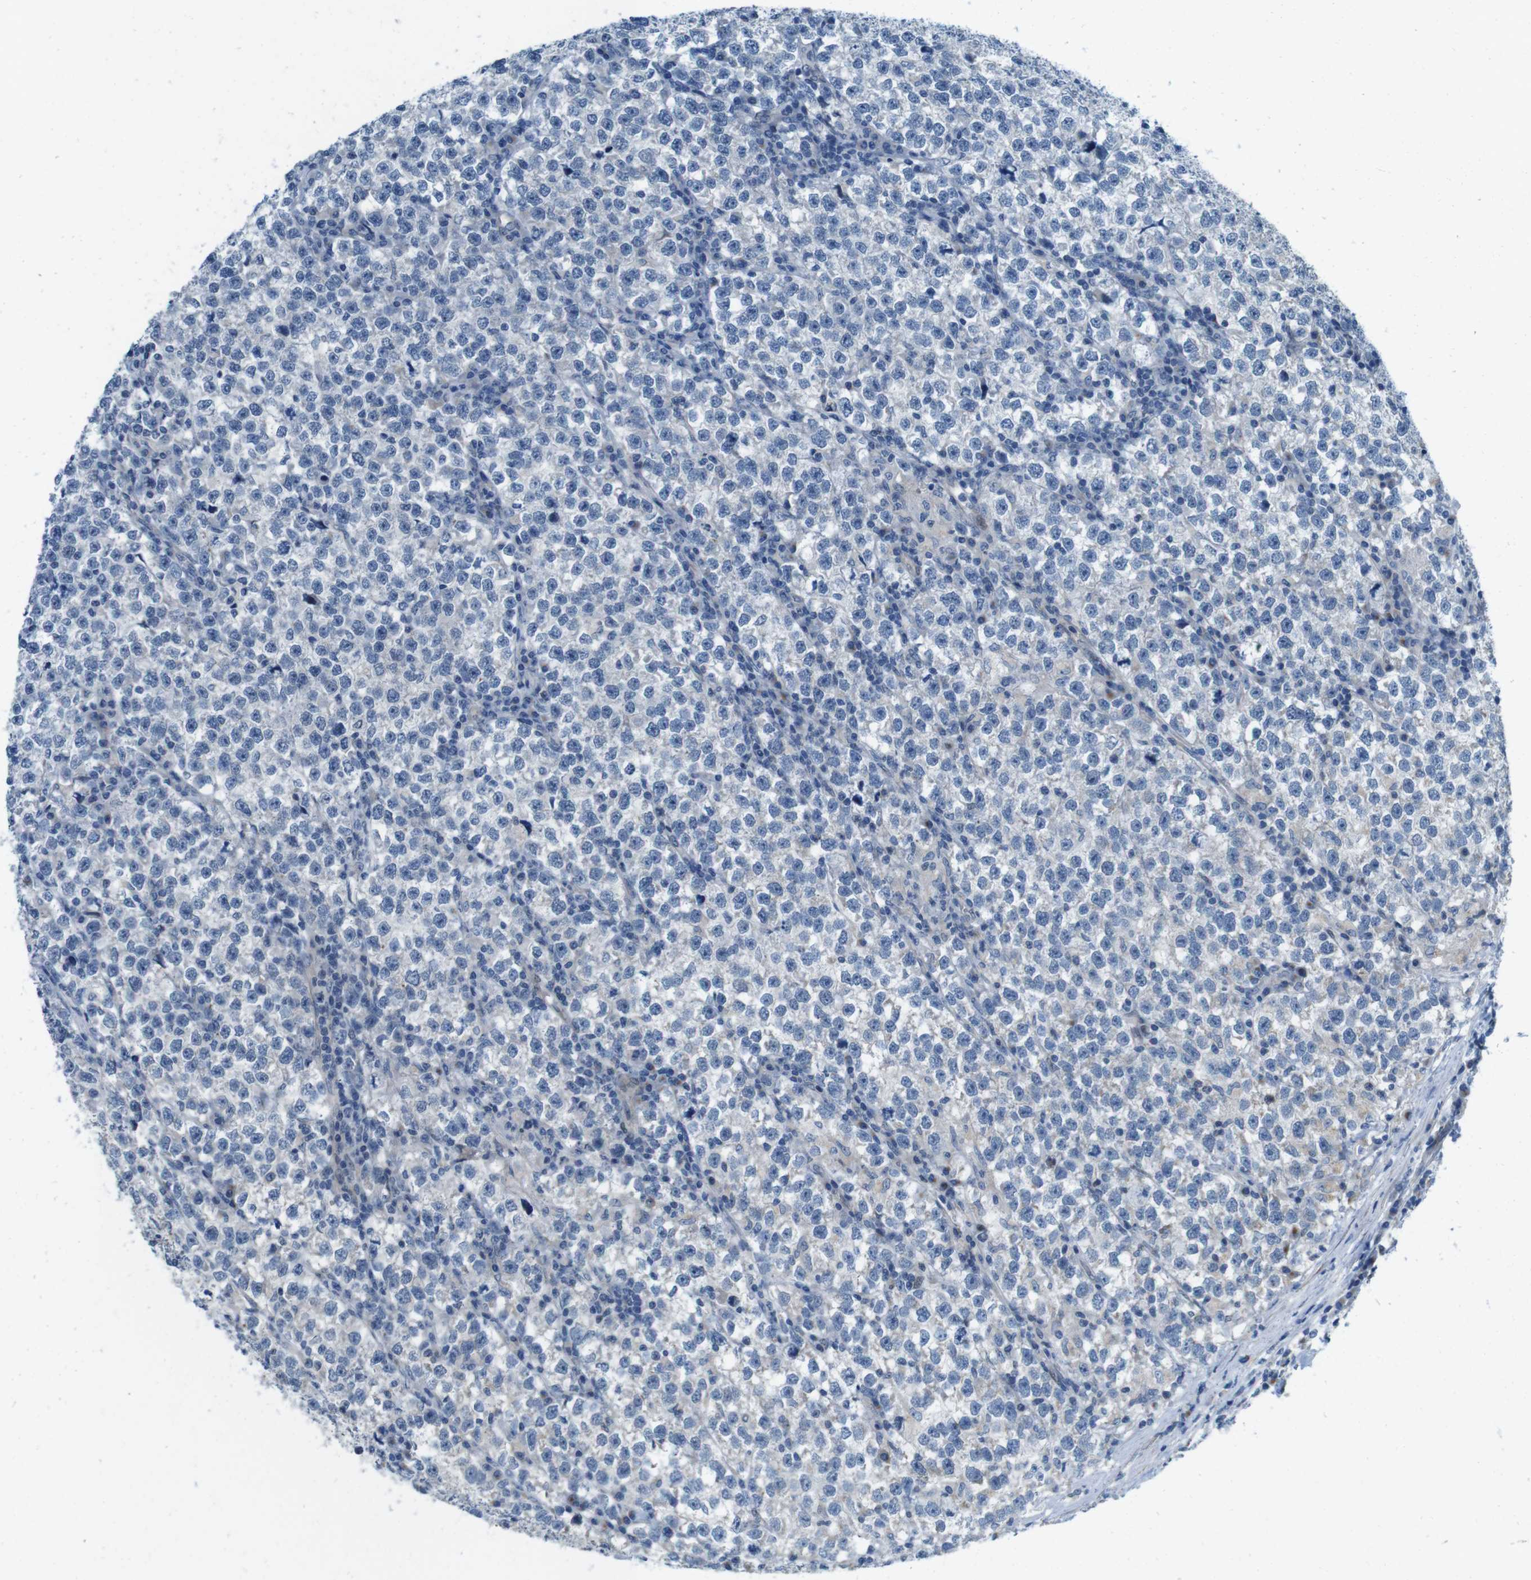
{"staining": {"intensity": "negative", "quantity": "none", "location": "none"}, "tissue": "testis cancer", "cell_type": "Tumor cells", "image_type": "cancer", "snomed": [{"axis": "morphology", "description": "Normal tissue, NOS"}, {"axis": "morphology", "description": "Seminoma, NOS"}, {"axis": "topography", "description": "Testis"}], "caption": "Testis cancer (seminoma) stained for a protein using IHC demonstrates no expression tumor cells.", "gene": "SKI", "patient": {"sex": "male", "age": 43}}